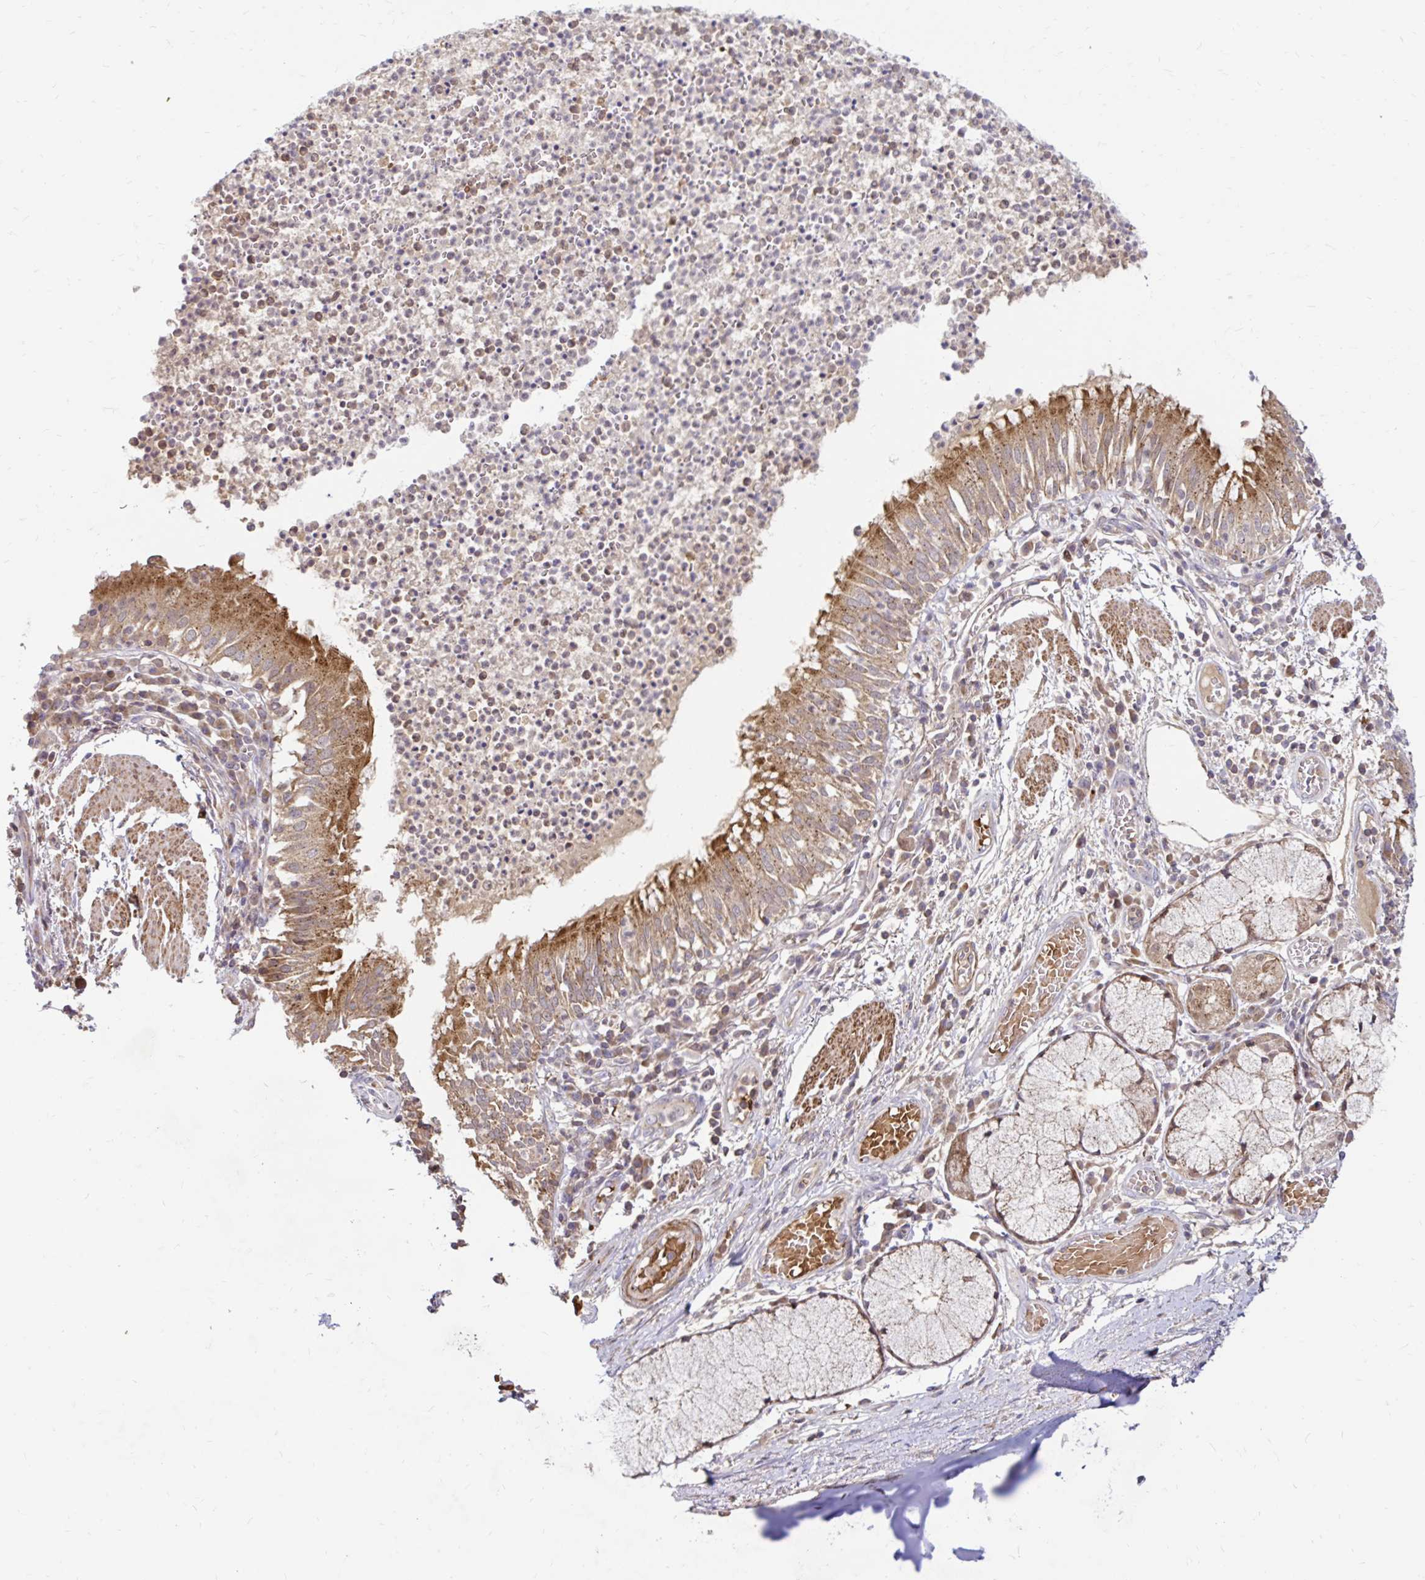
{"staining": {"intensity": "moderate", "quantity": ">75%", "location": "cytoplasmic/membranous"}, "tissue": "bronchus", "cell_type": "Respiratory epithelial cells", "image_type": "normal", "snomed": [{"axis": "morphology", "description": "Normal tissue, NOS"}, {"axis": "topography", "description": "Lymph node"}, {"axis": "topography", "description": "Bronchus"}], "caption": "An immunohistochemistry (IHC) photomicrograph of unremarkable tissue is shown. Protein staining in brown shows moderate cytoplasmic/membranous positivity in bronchus within respiratory epithelial cells.", "gene": "ARHGEF37", "patient": {"sex": "male", "age": 56}}